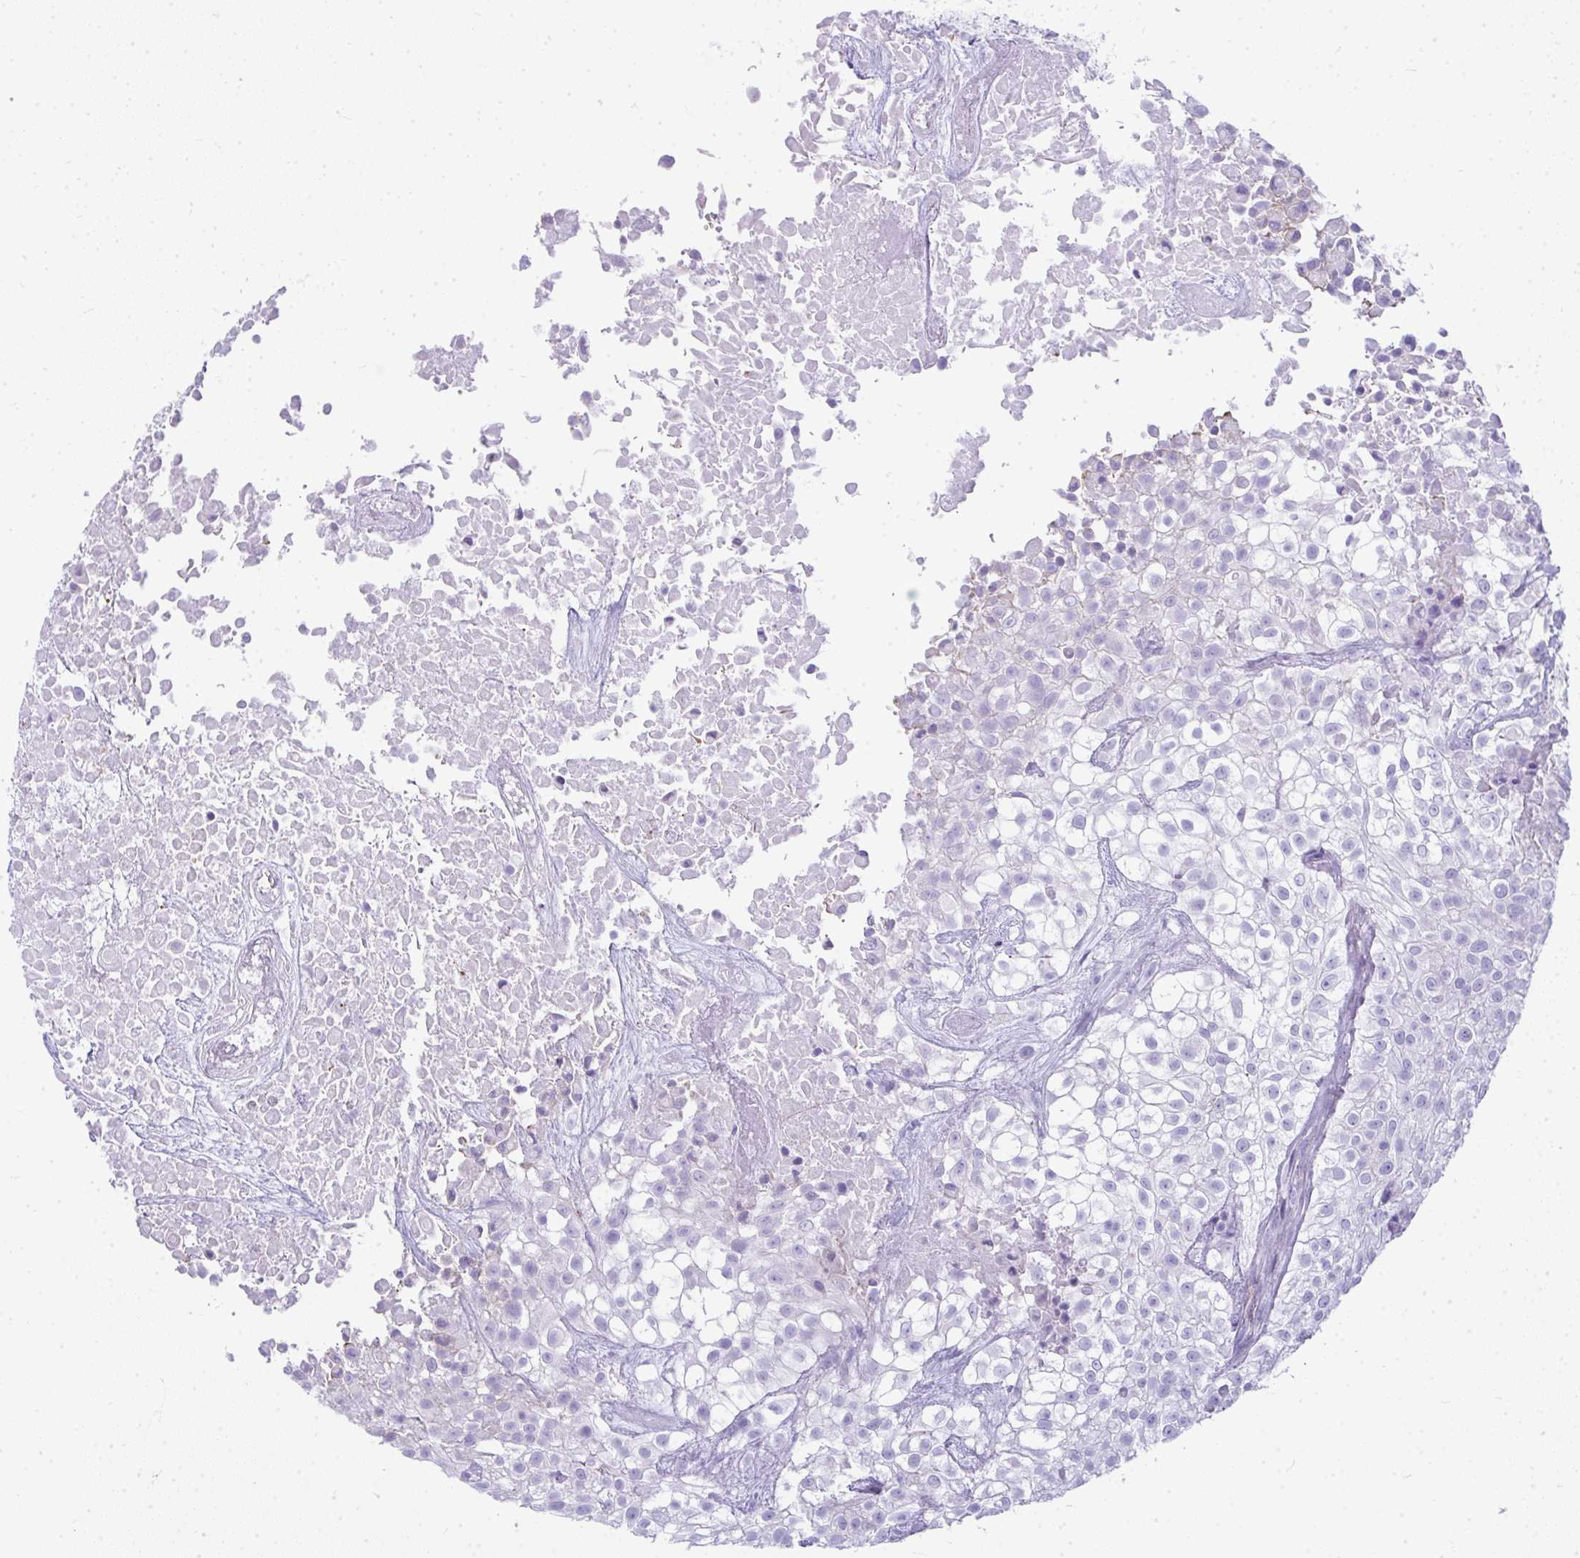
{"staining": {"intensity": "negative", "quantity": "none", "location": "none"}, "tissue": "urothelial cancer", "cell_type": "Tumor cells", "image_type": "cancer", "snomed": [{"axis": "morphology", "description": "Urothelial carcinoma, High grade"}, {"axis": "topography", "description": "Urinary bladder"}], "caption": "Tumor cells show no significant positivity in urothelial cancer.", "gene": "RASL10A", "patient": {"sex": "male", "age": 56}}